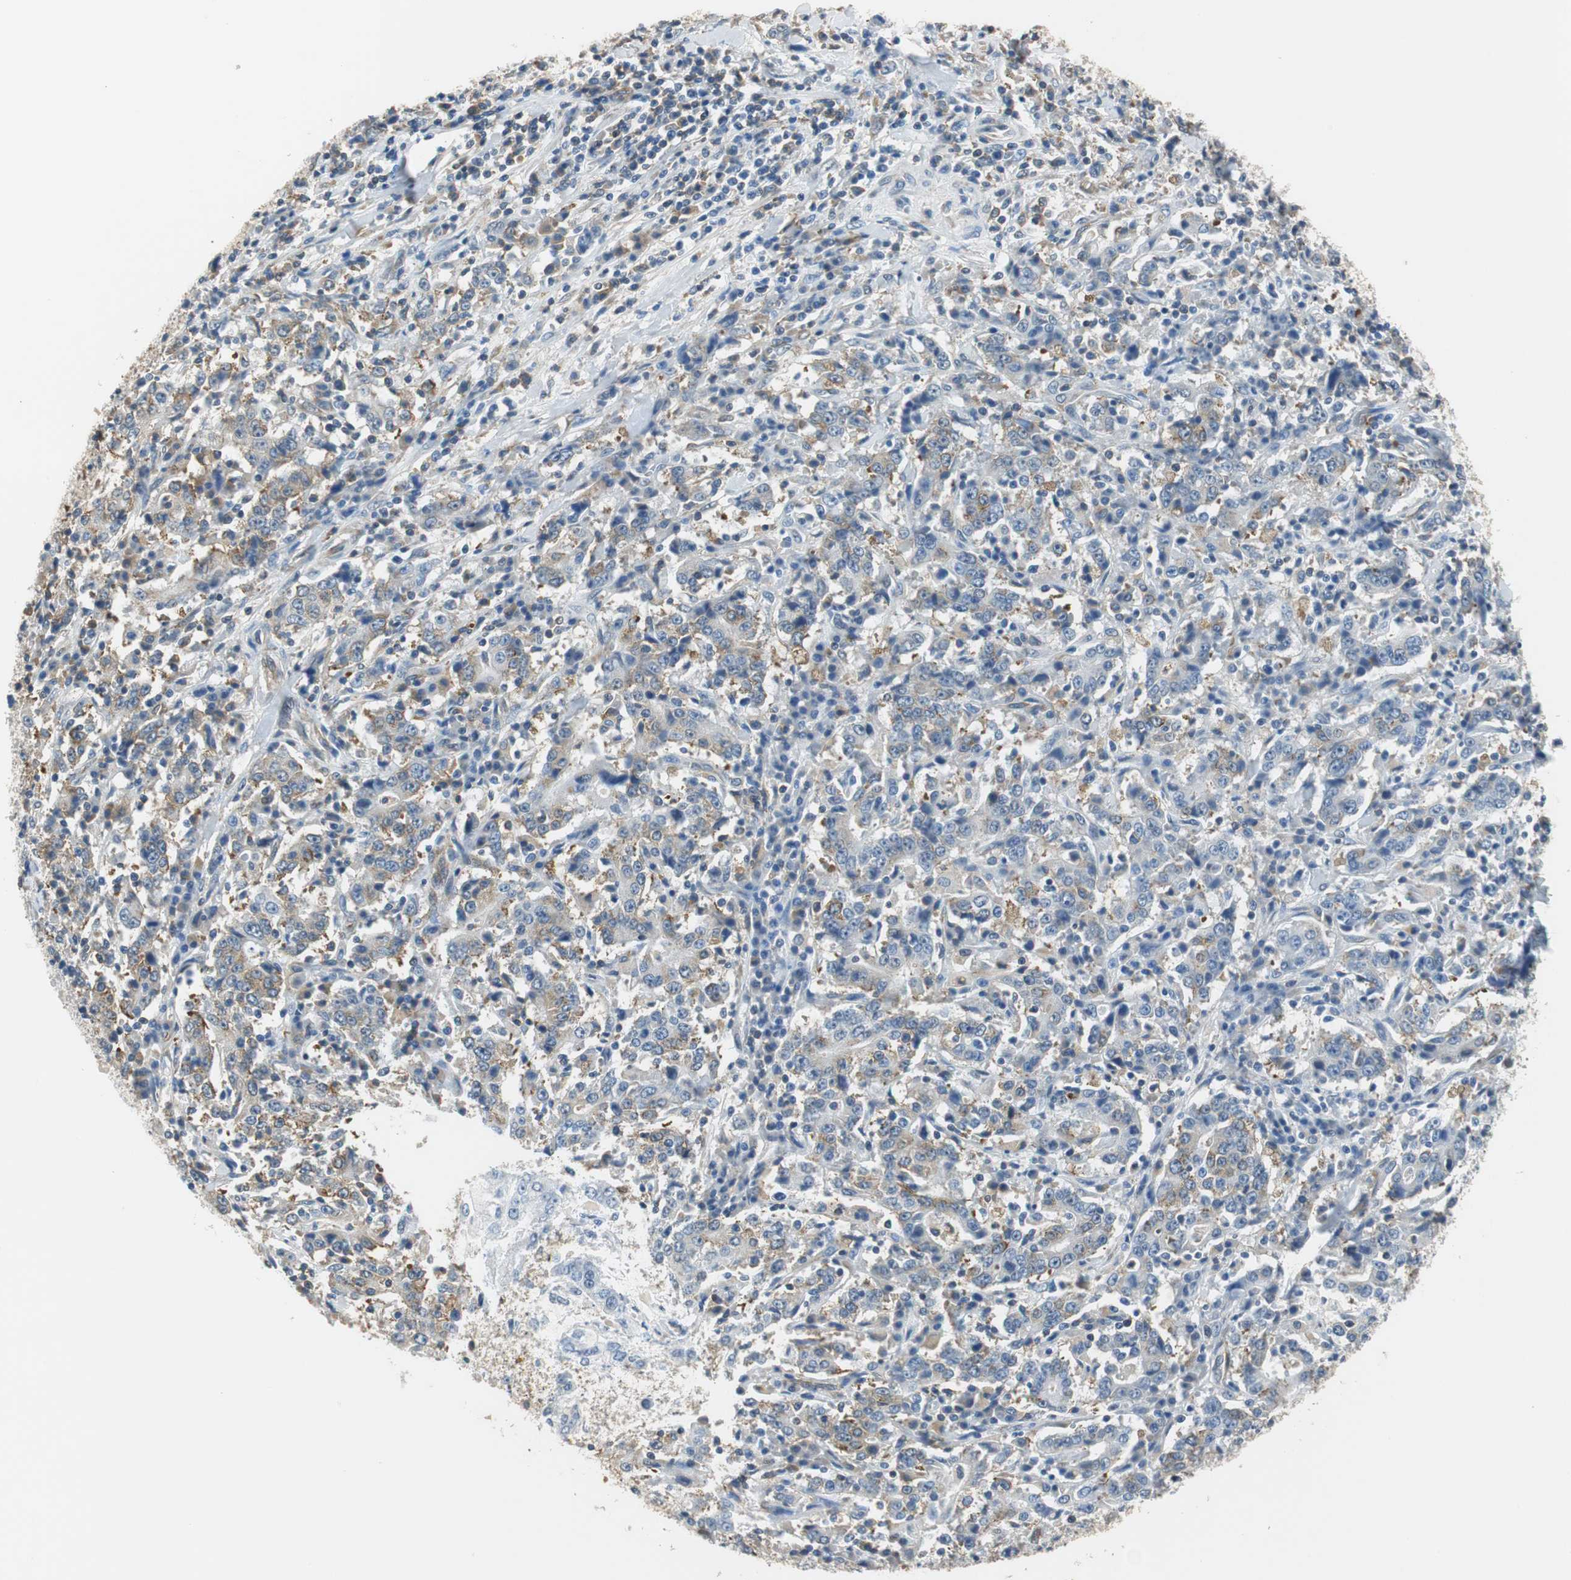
{"staining": {"intensity": "moderate", "quantity": ">75%", "location": "cytoplasmic/membranous"}, "tissue": "stomach cancer", "cell_type": "Tumor cells", "image_type": "cancer", "snomed": [{"axis": "morphology", "description": "Normal tissue, NOS"}, {"axis": "morphology", "description": "Adenocarcinoma, NOS"}, {"axis": "topography", "description": "Stomach, upper"}, {"axis": "topography", "description": "Stomach"}], "caption": "Stomach cancer (adenocarcinoma) stained for a protein (brown) reveals moderate cytoplasmic/membranous positive staining in approximately >75% of tumor cells.", "gene": "CNOT3", "patient": {"sex": "male", "age": 59}}